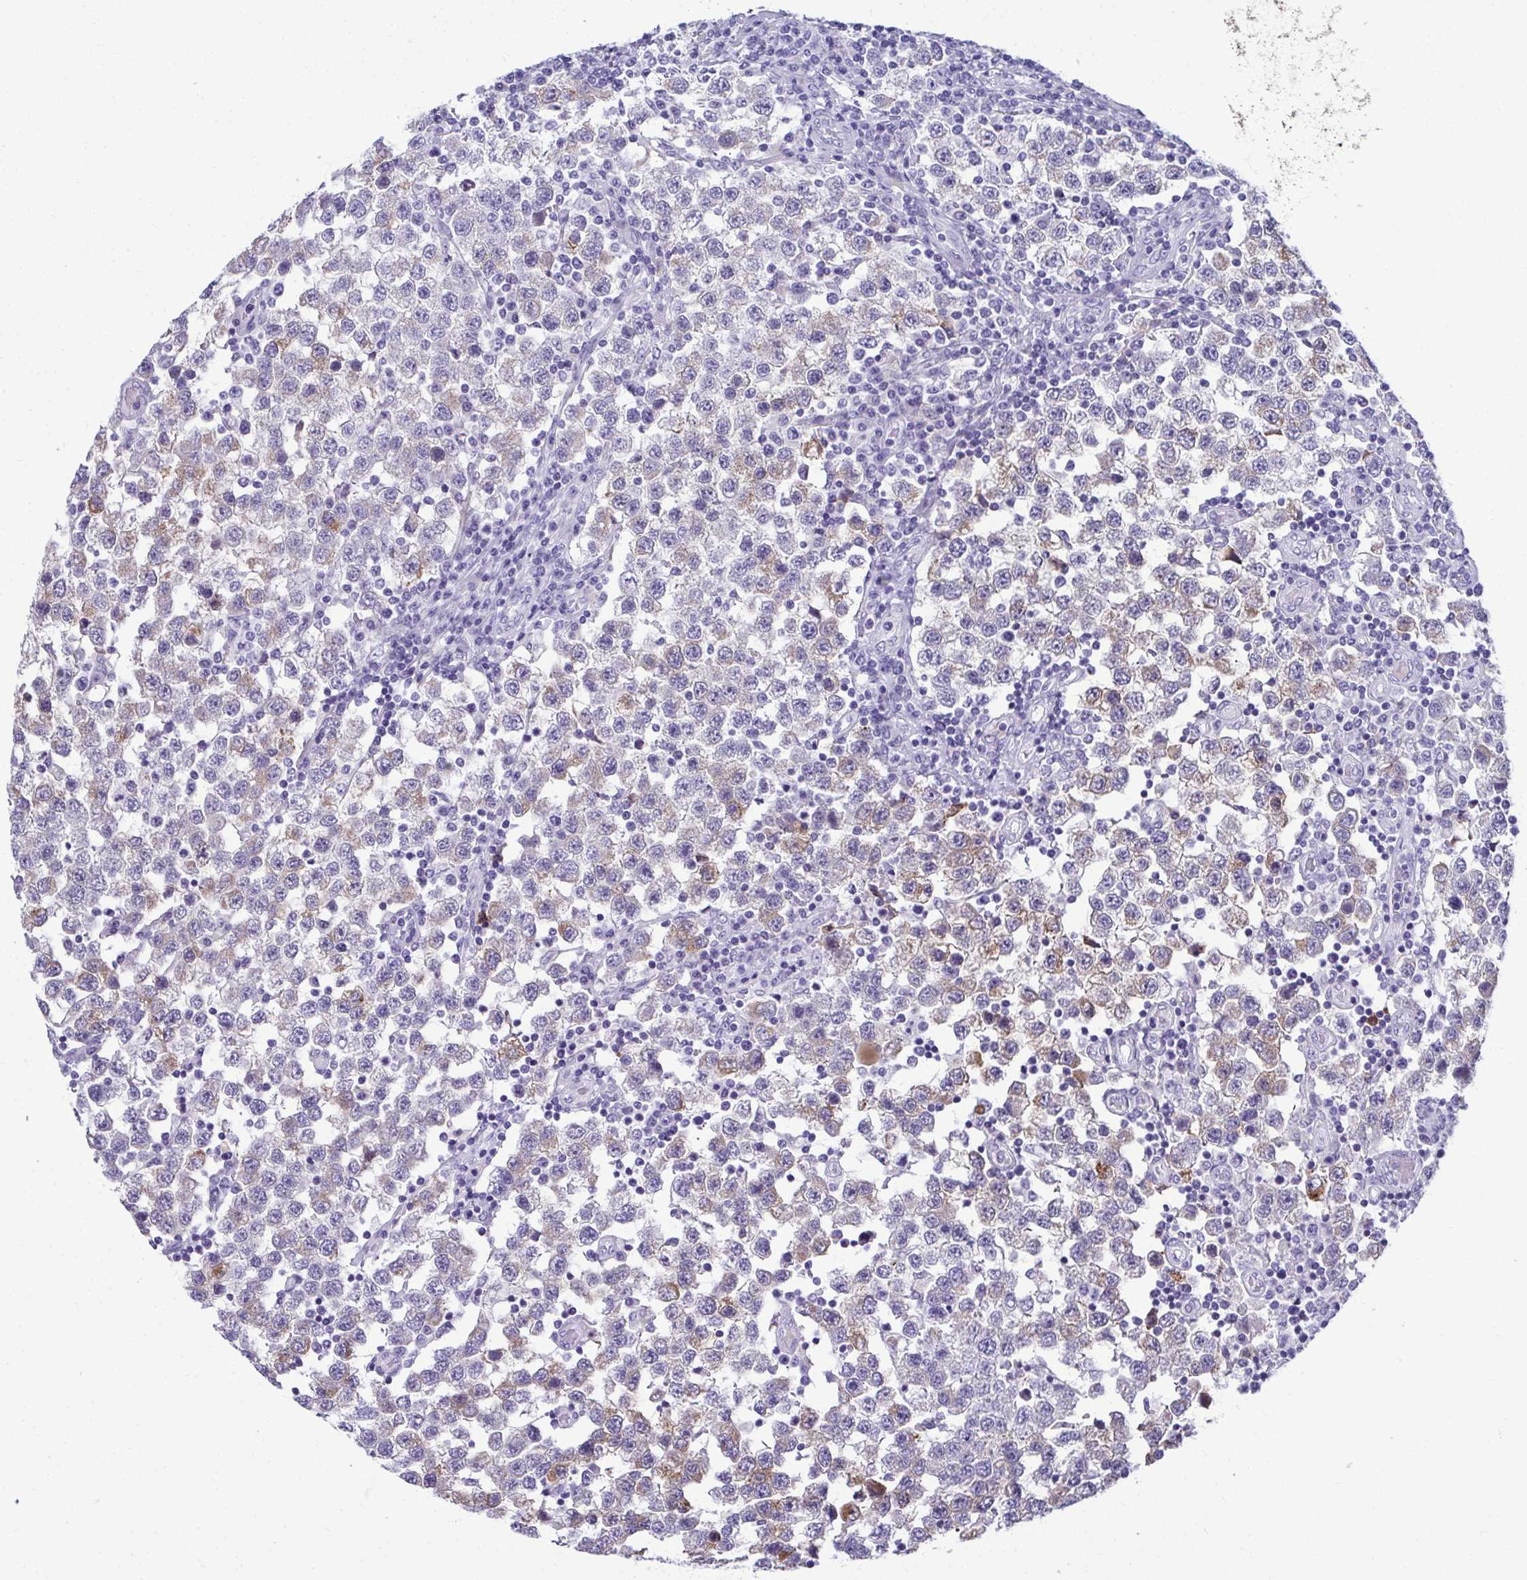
{"staining": {"intensity": "weak", "quantity": "<25%", "location": "cytoplasmic/membranous"}, "tissue": "testis cancer", "cell_type": "Tumor cells", "image_type": "cancer", "snomed": [{"axis": "morphology", "description": "Seminoma, NOS"}, {"axis": "topography", "description": "Testis"}], "caption": "High magnification brightfield microscopy of testis cancer stained with DAB (3,3'-diaminobenzidine) (brown) and counterstained with hematoxylin (blue): tumor cells show no significant expression.", "gene": "SERPINI1", "patient": {"sex": "male", "age": 34}}